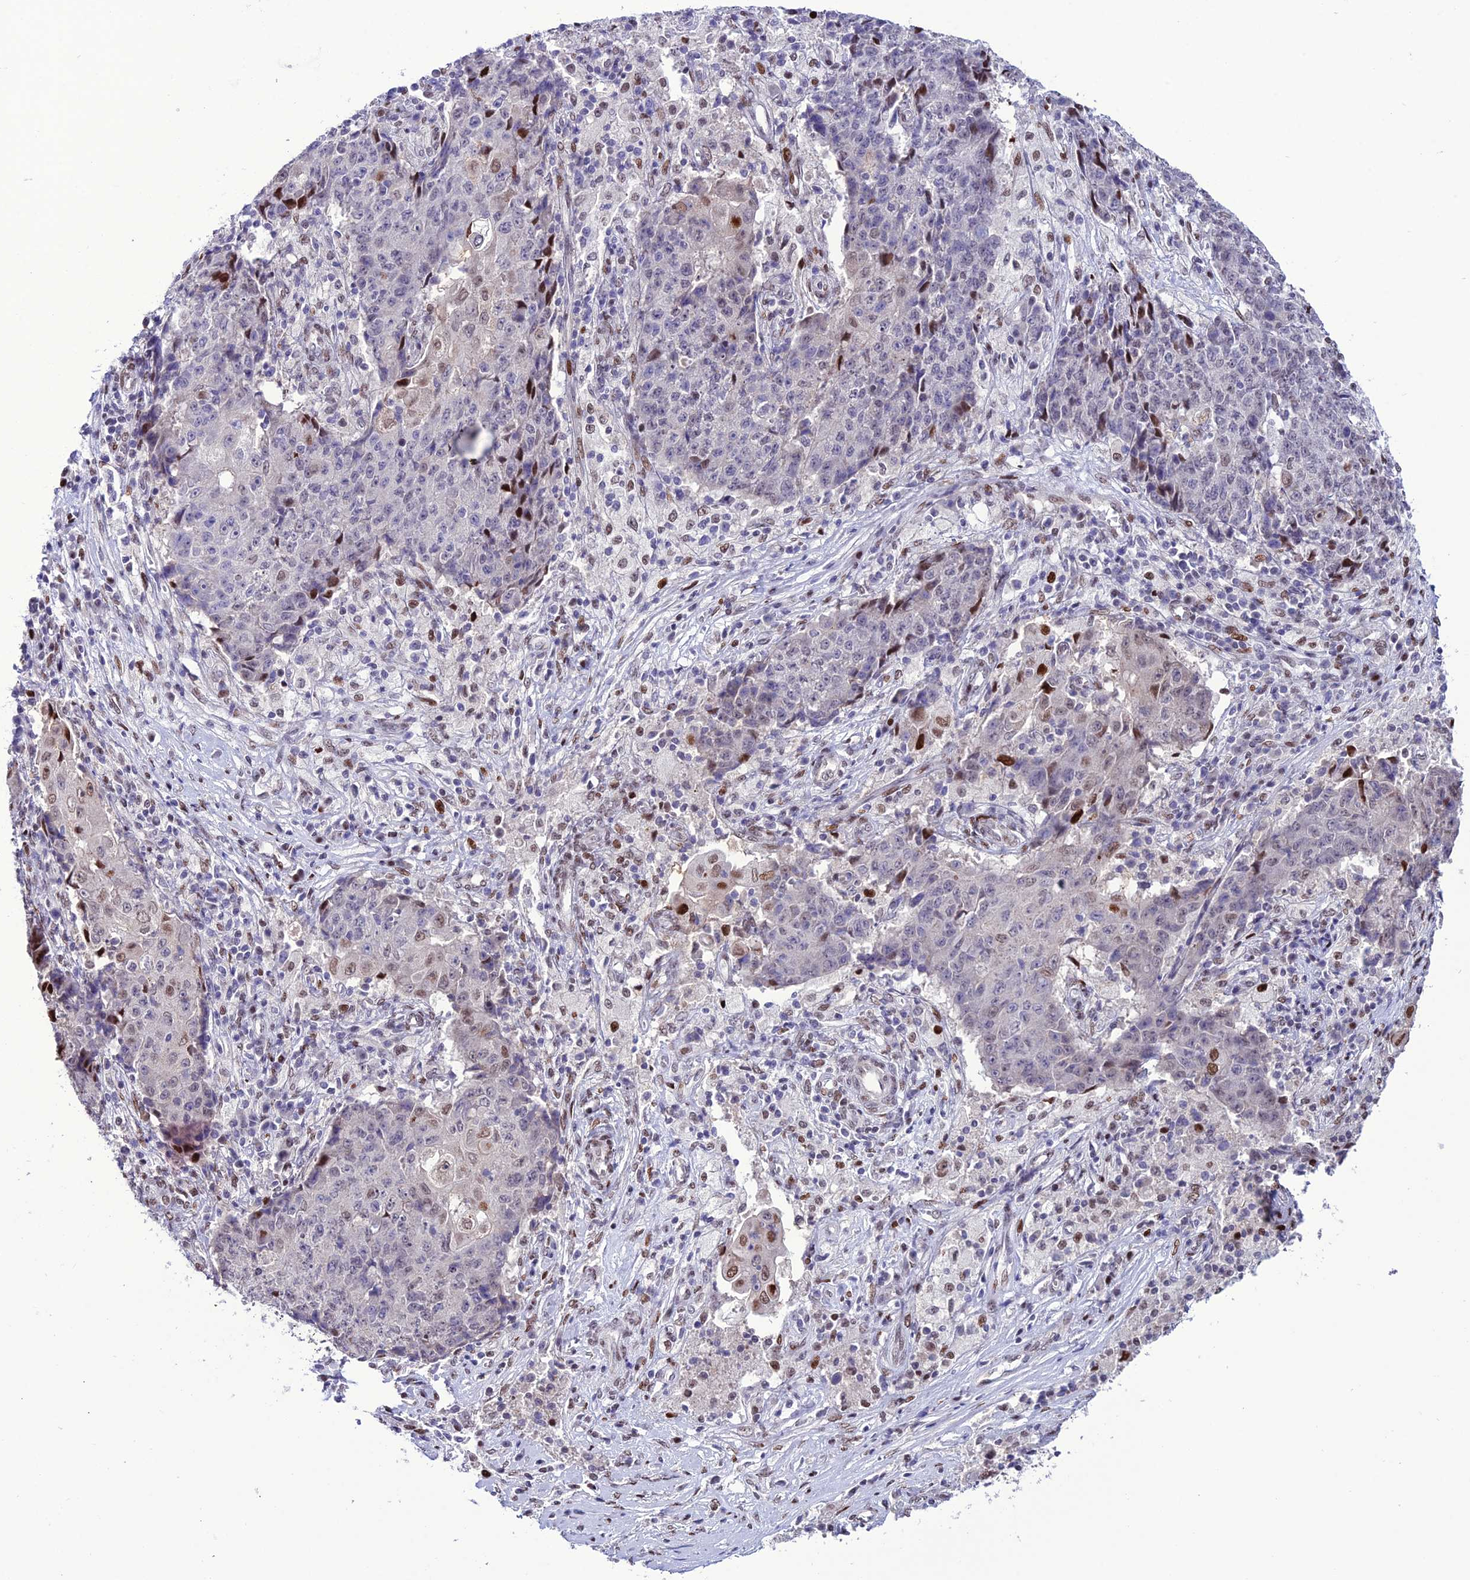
{"staining": {"intensity": "negative", "quantity": "none", "location": "none"}, "tissue": "ovarian cancer", "cell_type": "Tumor cells", "image_type": "cancer", "snomed": [{"axis": "morphology", "description": "Carcinoma, endometroid"}, {"axis": "topography", "description": "Ovary"}], "caption": "Ovarian endometroid carcinoma was stained to show a protein in brown. There is no significant expression in tumor cells.", "gene": "ZNF707", "patient": {"sex": "female", "age": 42}}